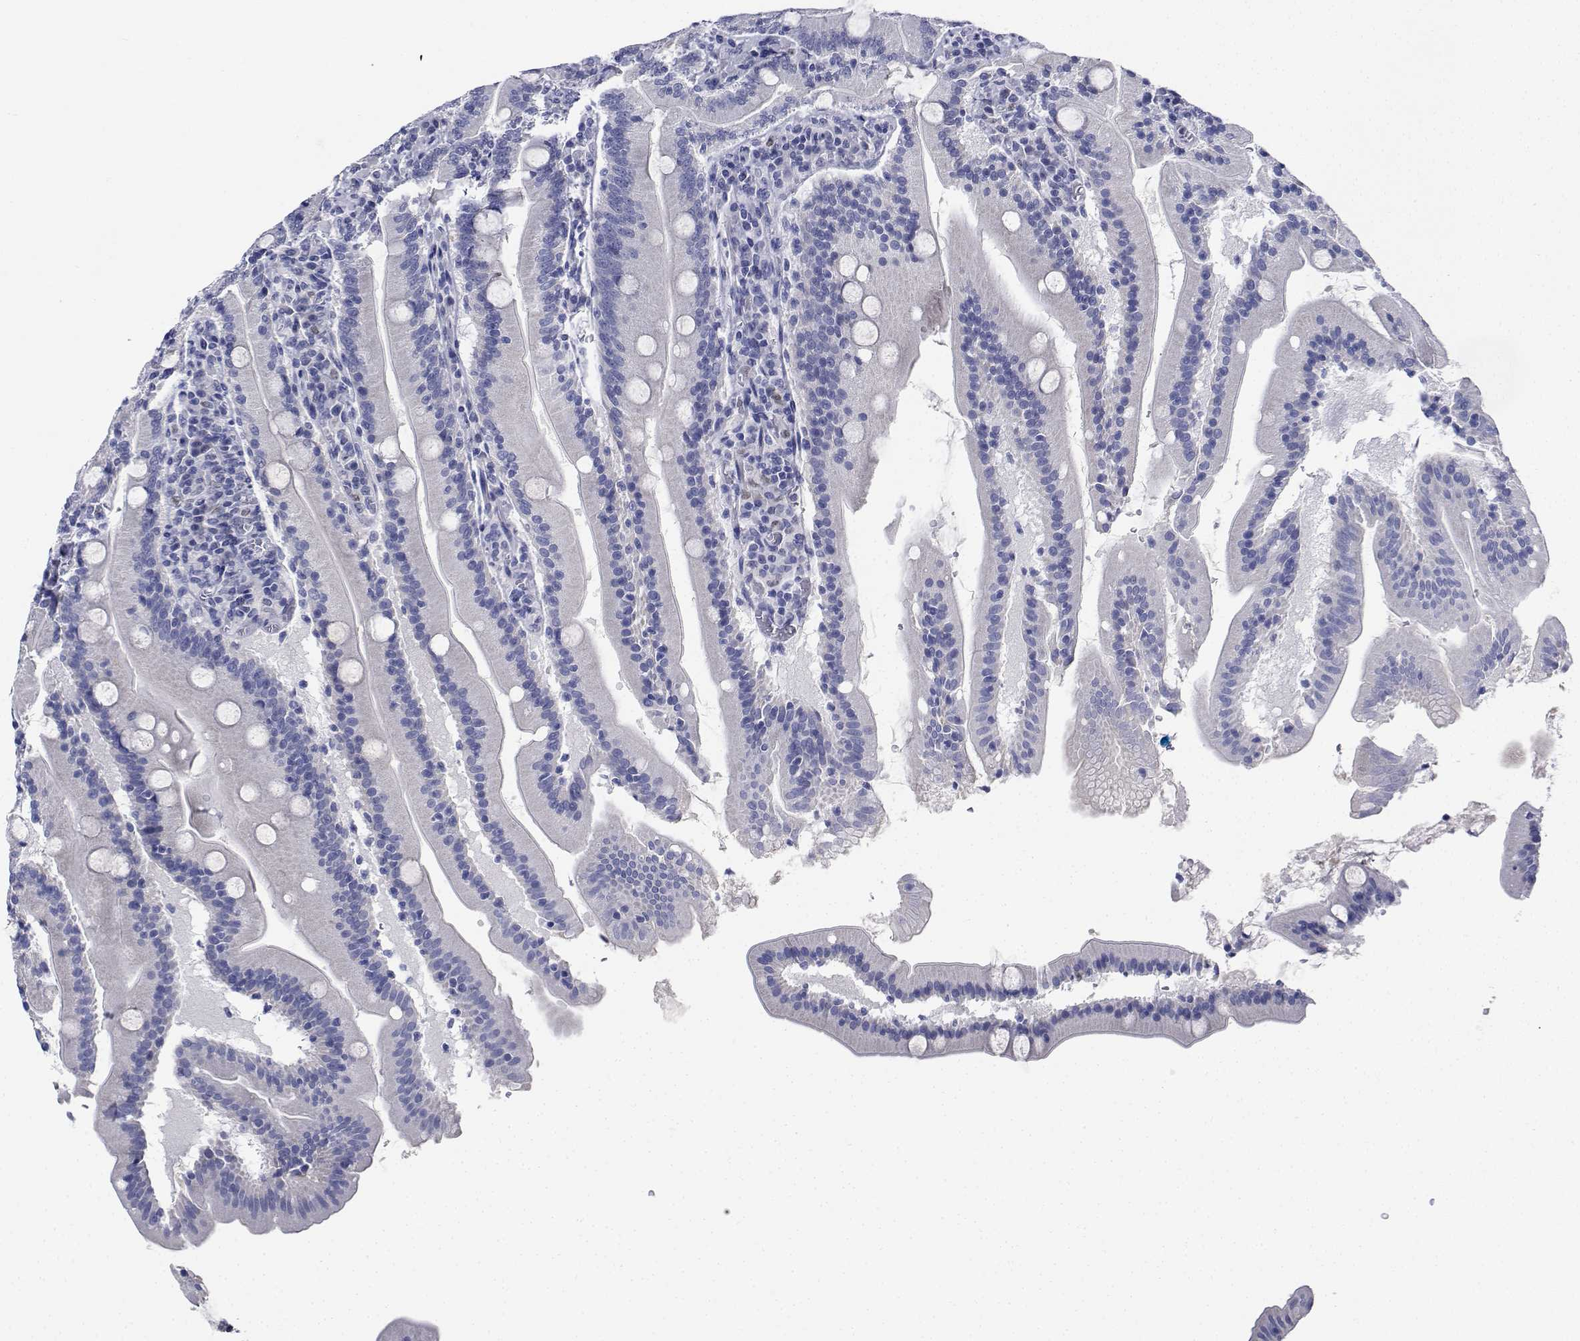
{"staining": {"intensity": "negative", "quantity": "none", "location": "none"}, "tissue": "small intestine", "cell_type": "Glandular cells", "image_type": "normal", "snomed": [{"axis": "morphology", "description": "Normal tissue, NOS"}, {"axis": "topography", "description": "Small intestine"}], "caption": "The immunohistochemistry (IHC) micrograph has no significant positivity in glandular cells of small intestine.", "gene": "PLXNA4", "patient": {"sex": "male", "age": 37}}